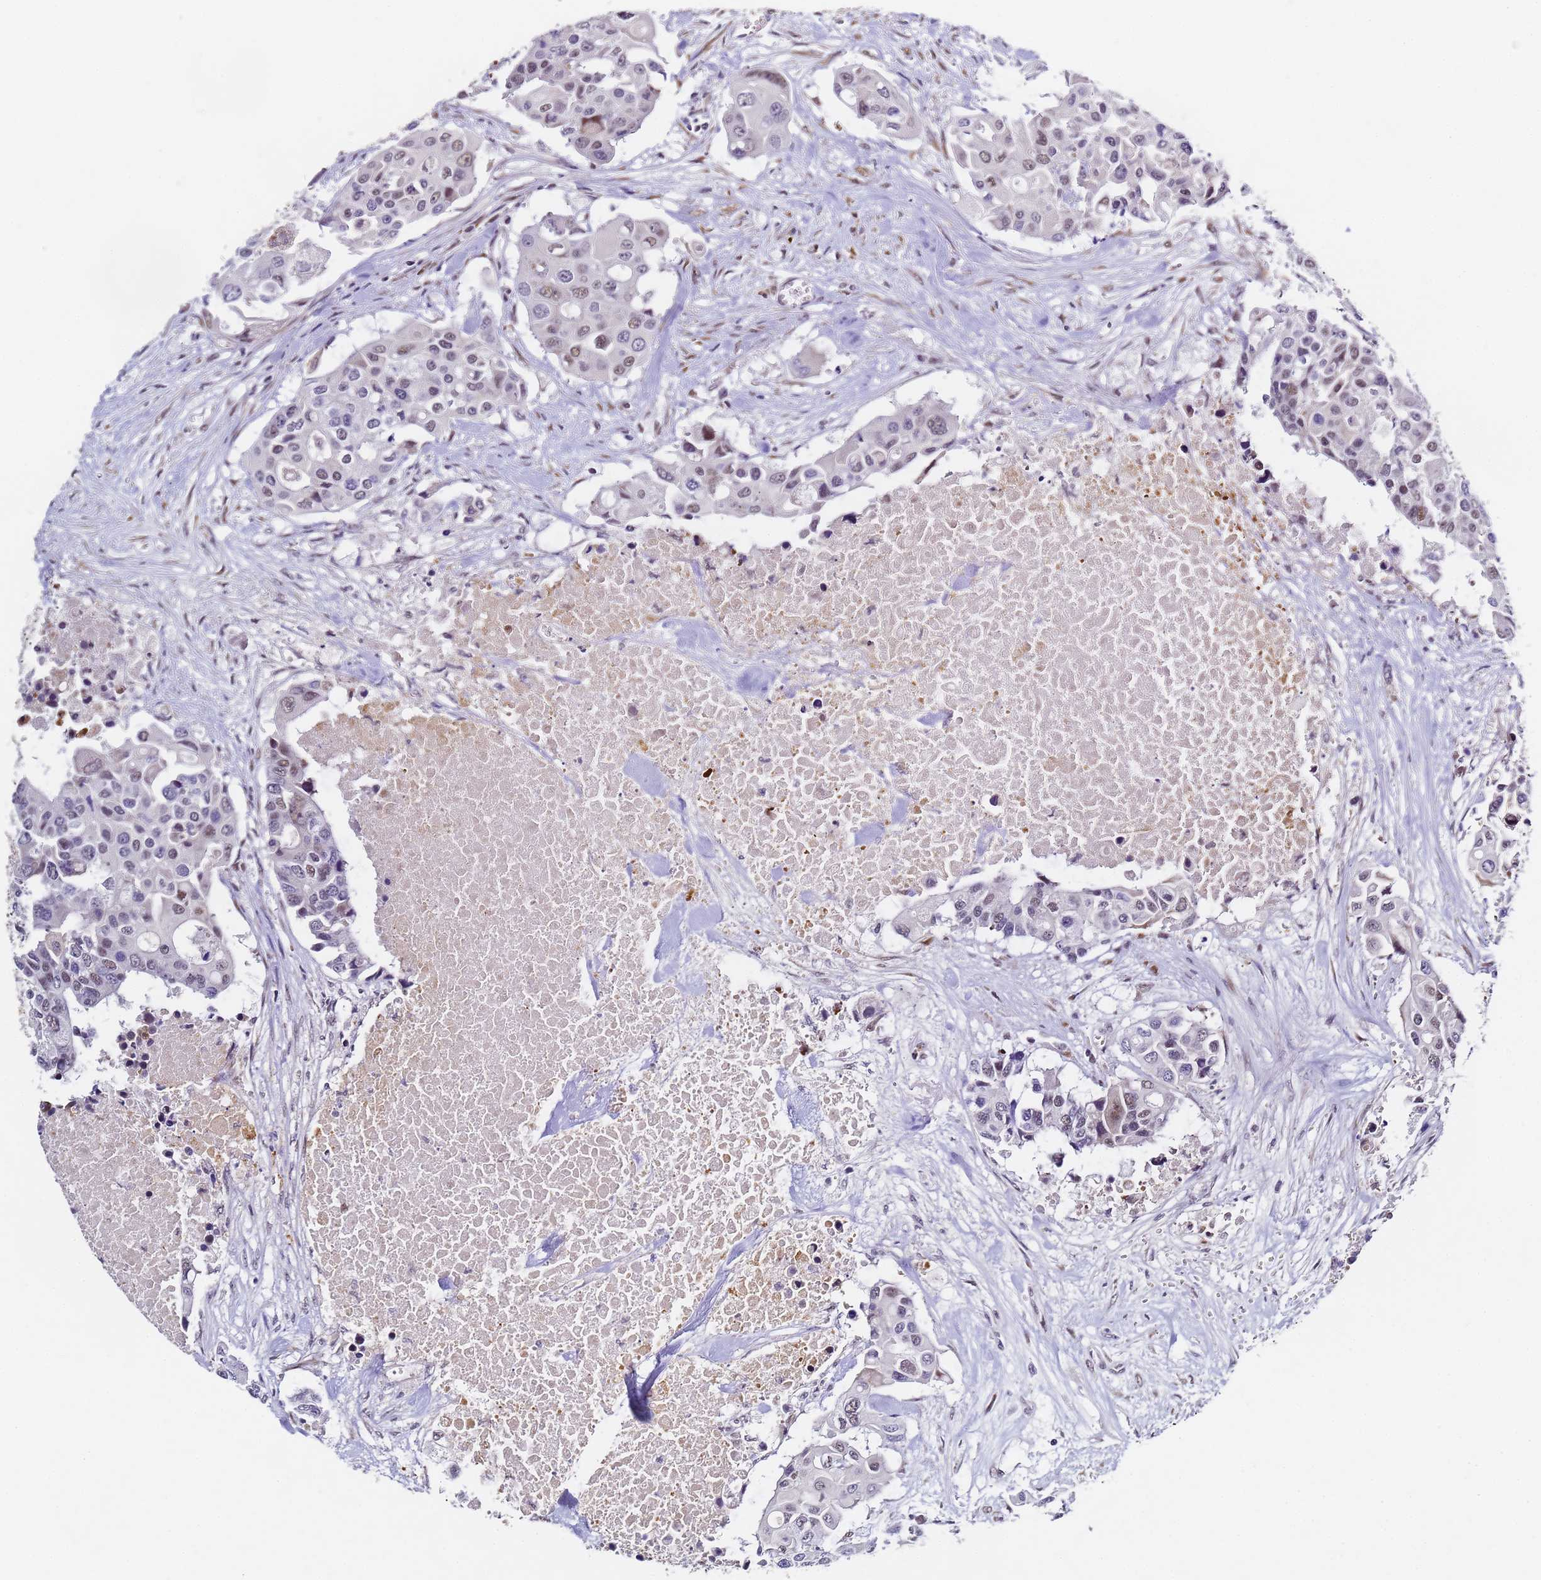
{"staining": {"intensity": "weak", "quantity": "<25%", "location": "nuclear"}, "tissue": "colorectal cancer", "cell_type": "Tumor cells", "image_type": "cancer", "snomed": [{"axis": "morphology", "description": "Adenocarcinoma, NOS"}, {"axis": "topography", "description": "Colon"}], "caption": "Tumor cells show no significant protein expression in colorectal cancer (adenocarcinoma). Nuclei are stained in blue.", "gene": "FNBP4", "patient": {"sex": "male", "age": 77}}